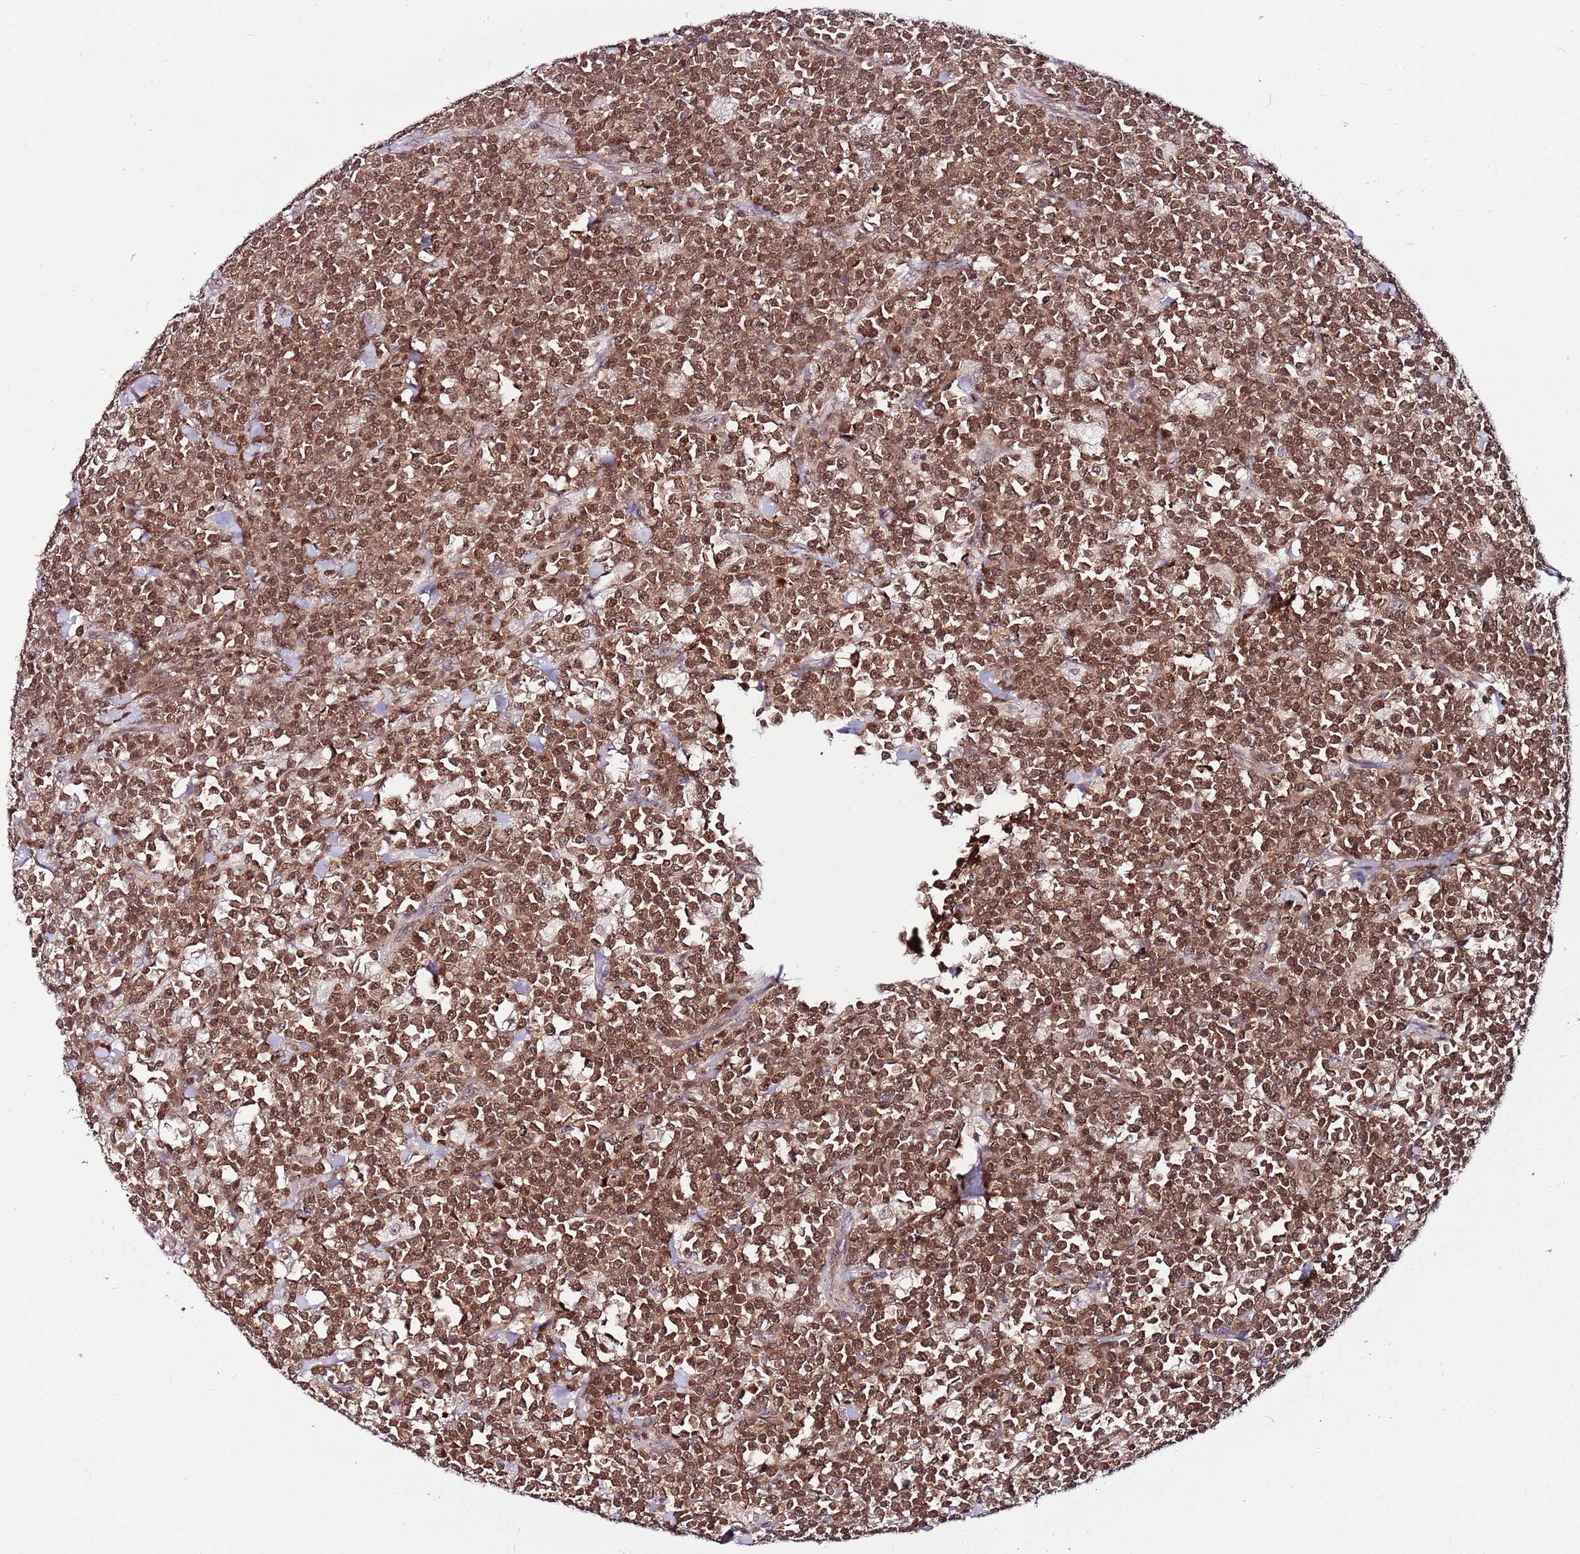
{"staining": {"intensity": "moderate", "quantity": ">75%", "location": "cytoplasmic/membranous,nuclear"}, "tissue": "lymphoma", "cell_type": "Tumor cells", "image_type": "cancer", "snomed": [{"axis": "morphology", "description": "Malignant lymphoma, non-Hodgkin's type, High grade"}, {"axis": "topography", "description": "Small intestine"}, {"axis": "topography", "description": "Colon"}], "caption": "Tumor cells demonstrate moderate cytoplasmic/membranous and nuclear positivity in approximately >75% of cells in high-grade malignant lymphoma, non-Hodgkin's type.", "gene": "POLE3", "patient": {"sex": "male", "age": 8}}